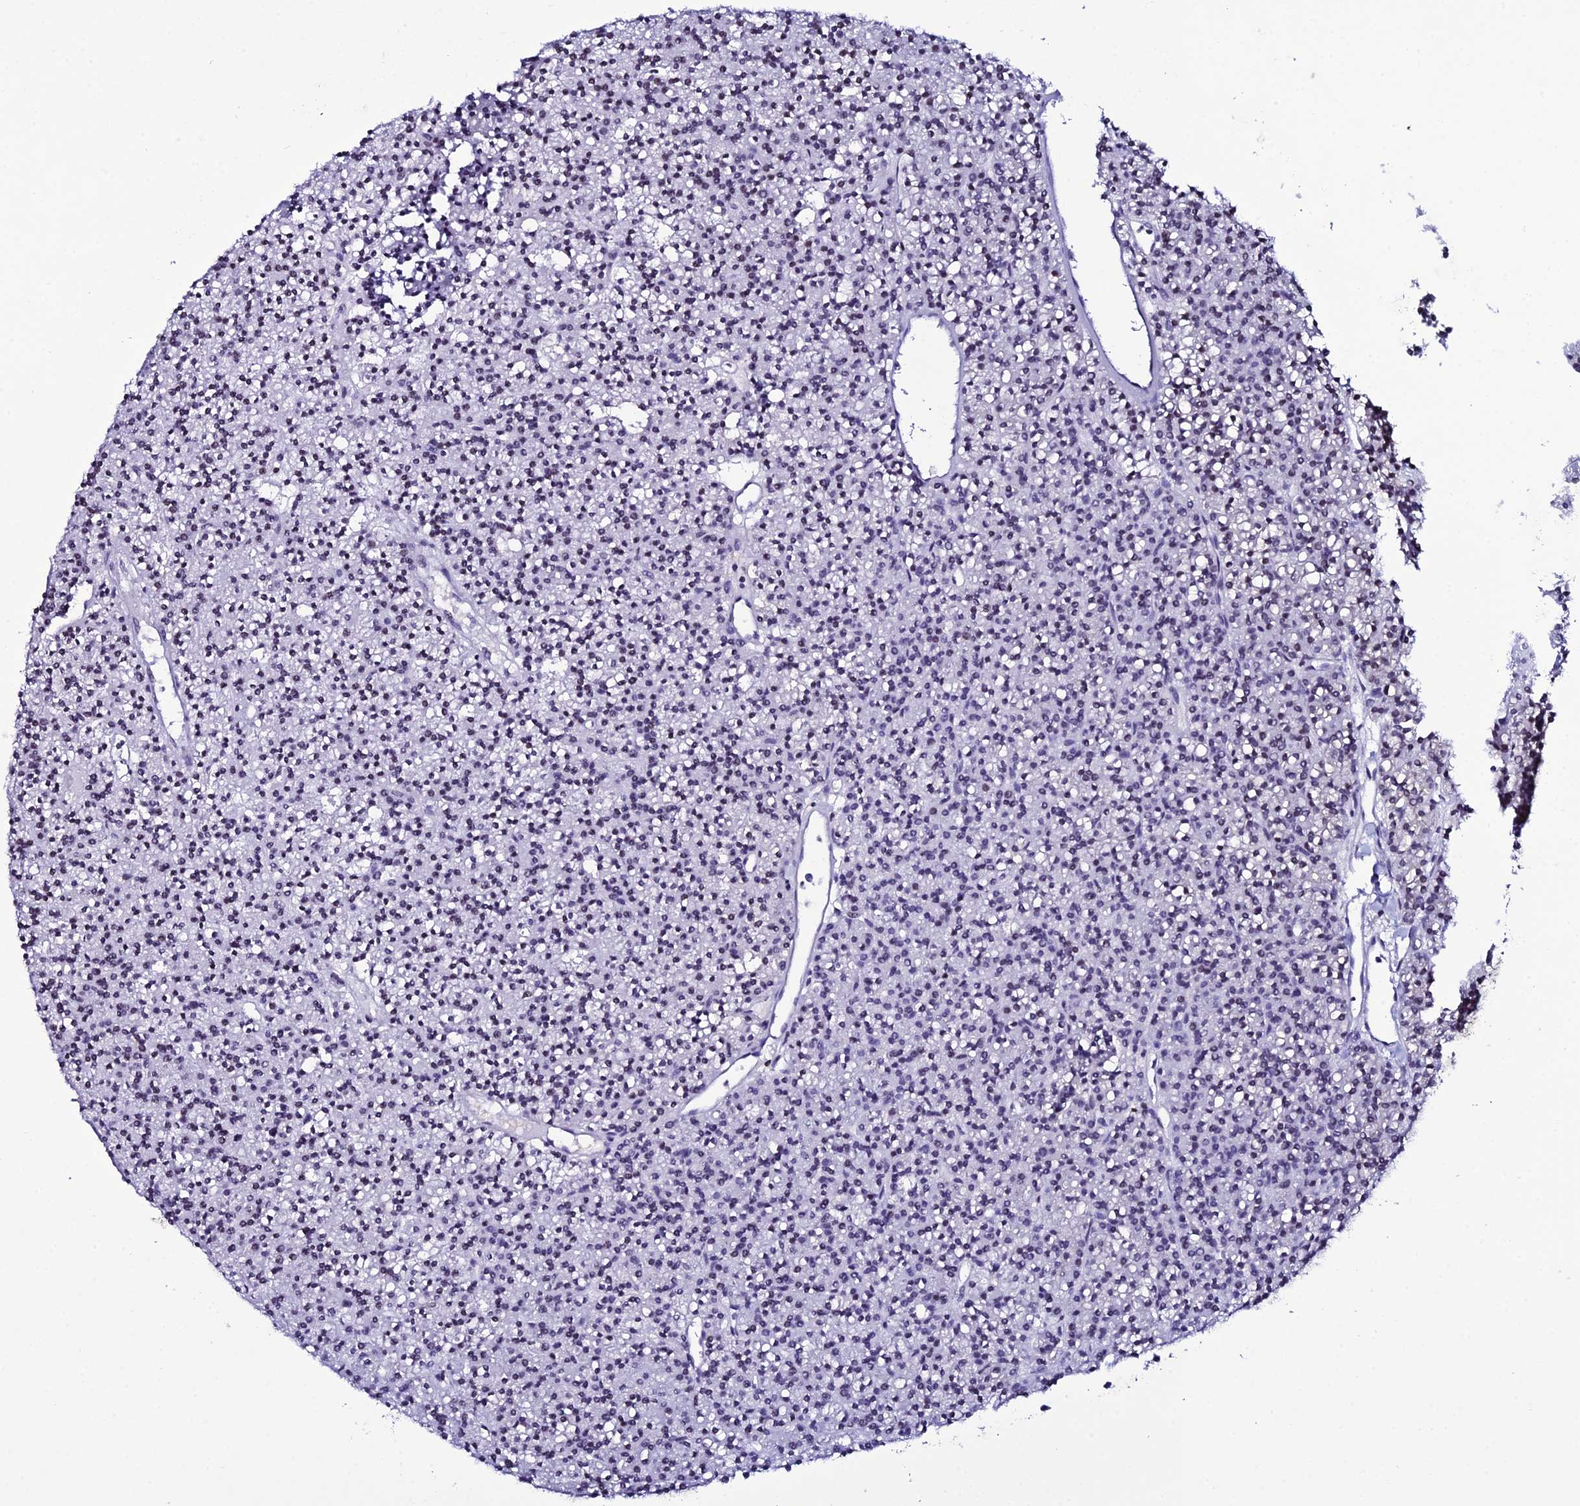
{"staining": {"intensity": "negative", "quantity": "none", "location": "none"}, "tissue": "parathyroid gland", "cell_type": "Glandular cells", "image_type": "normal", "snomed": [{"axis": "morphology", "description": "Normal tissue, NOS"}, {"axis": "topography", "description": "Parathyroid gland"}], "caption": "This is an IHC image of unremarkable parathyroid gland. There is no staining in glandular cells.", "gene": "DEFB132", "patient": {"sex": "female", "age": 45}}